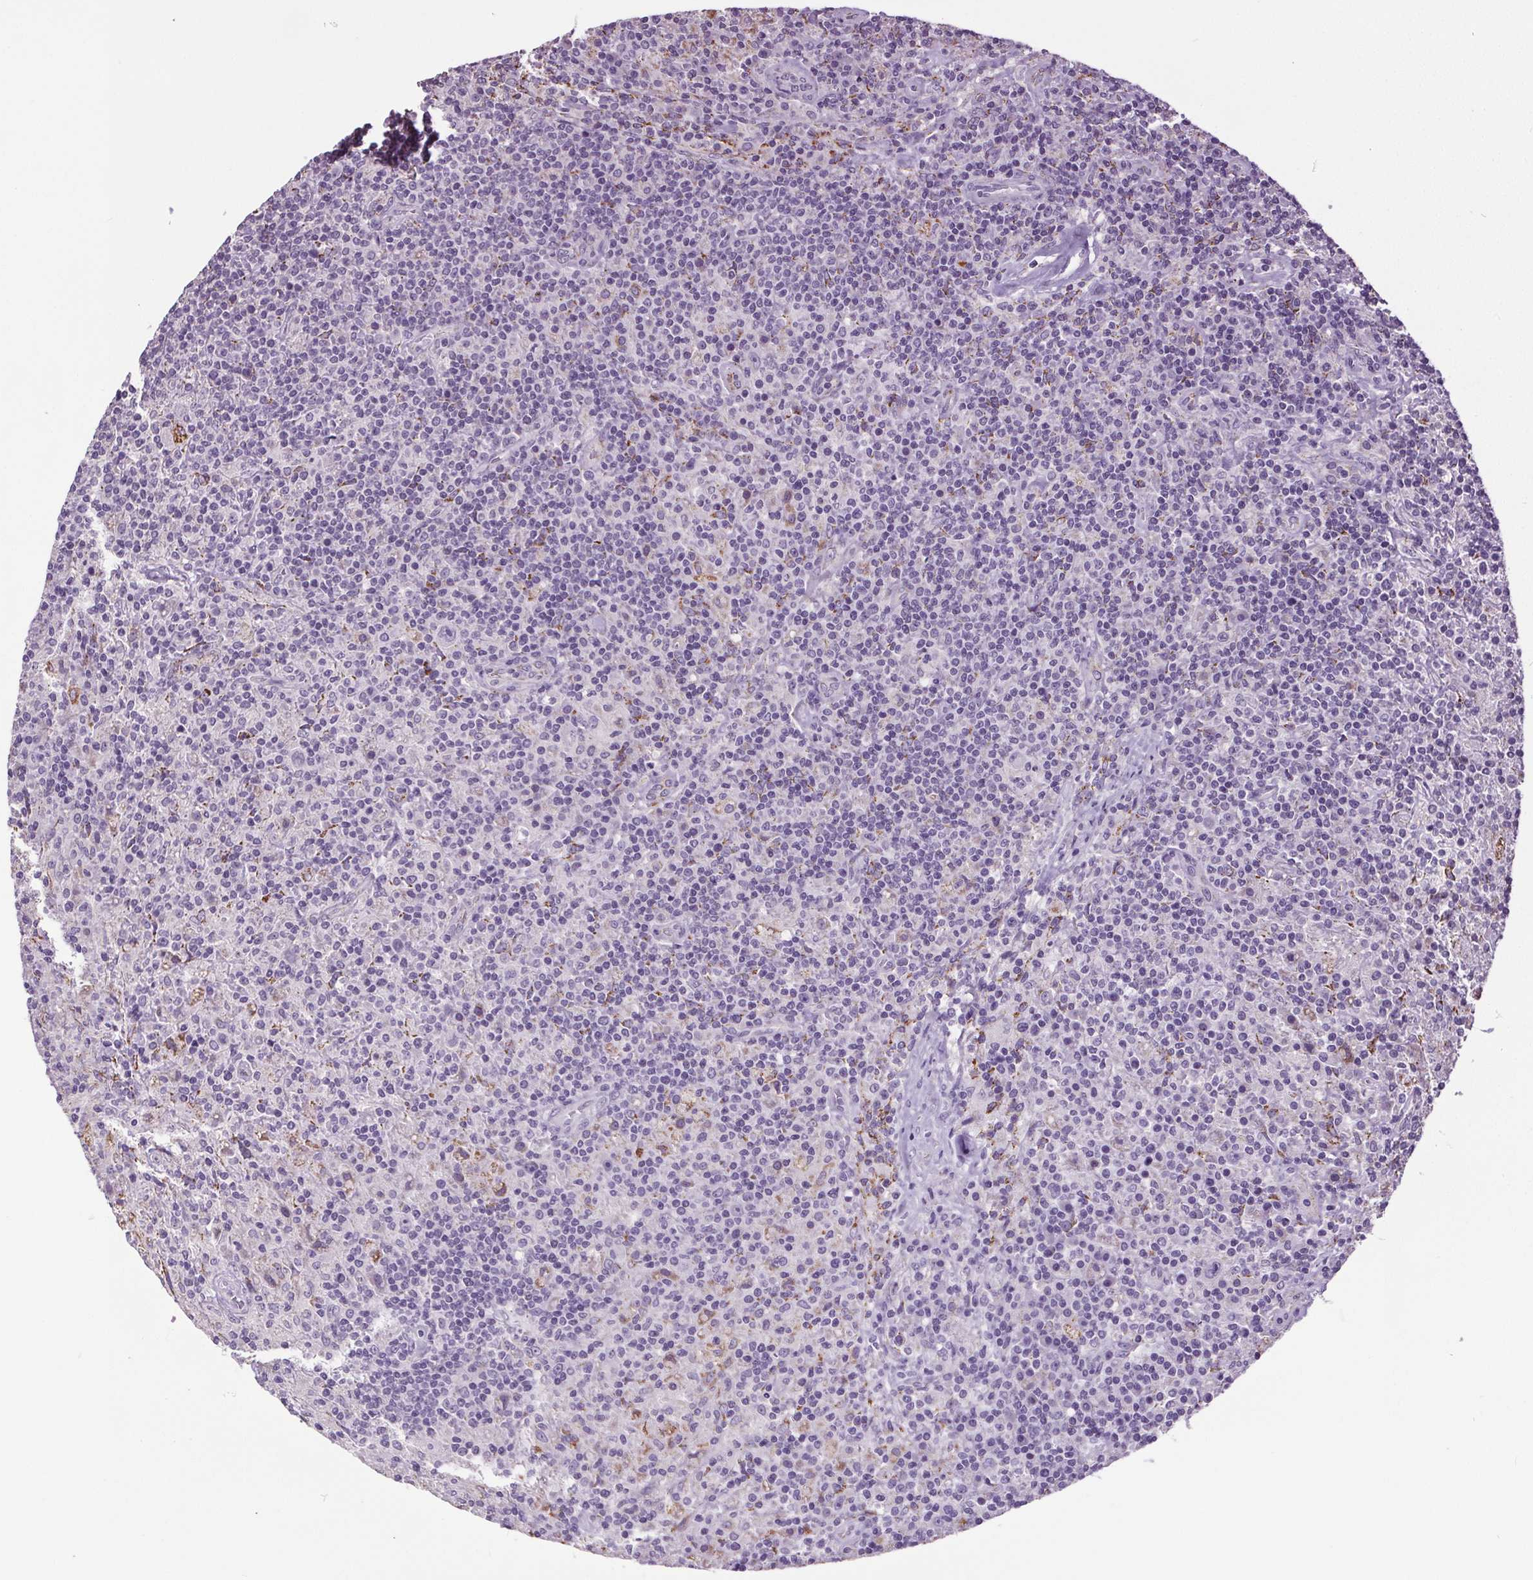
{"staining": {"intensity": "negative", "quantity": "none", "location": "none"}, "tissue": "lymphoma", "cell_type": "Tumor cells", "image_type": "cancer", "snomed": [{"axis": "morphology", "description": "Hodgkin's disease, NOS"}, {"axis": "topography", "description": "Lymph node"}], "caption": "IHC of human lymphoma shows no staining in tumor cells.", "gene": "GPIHBP1", "patient": {"sex": "male", "age": 70}}